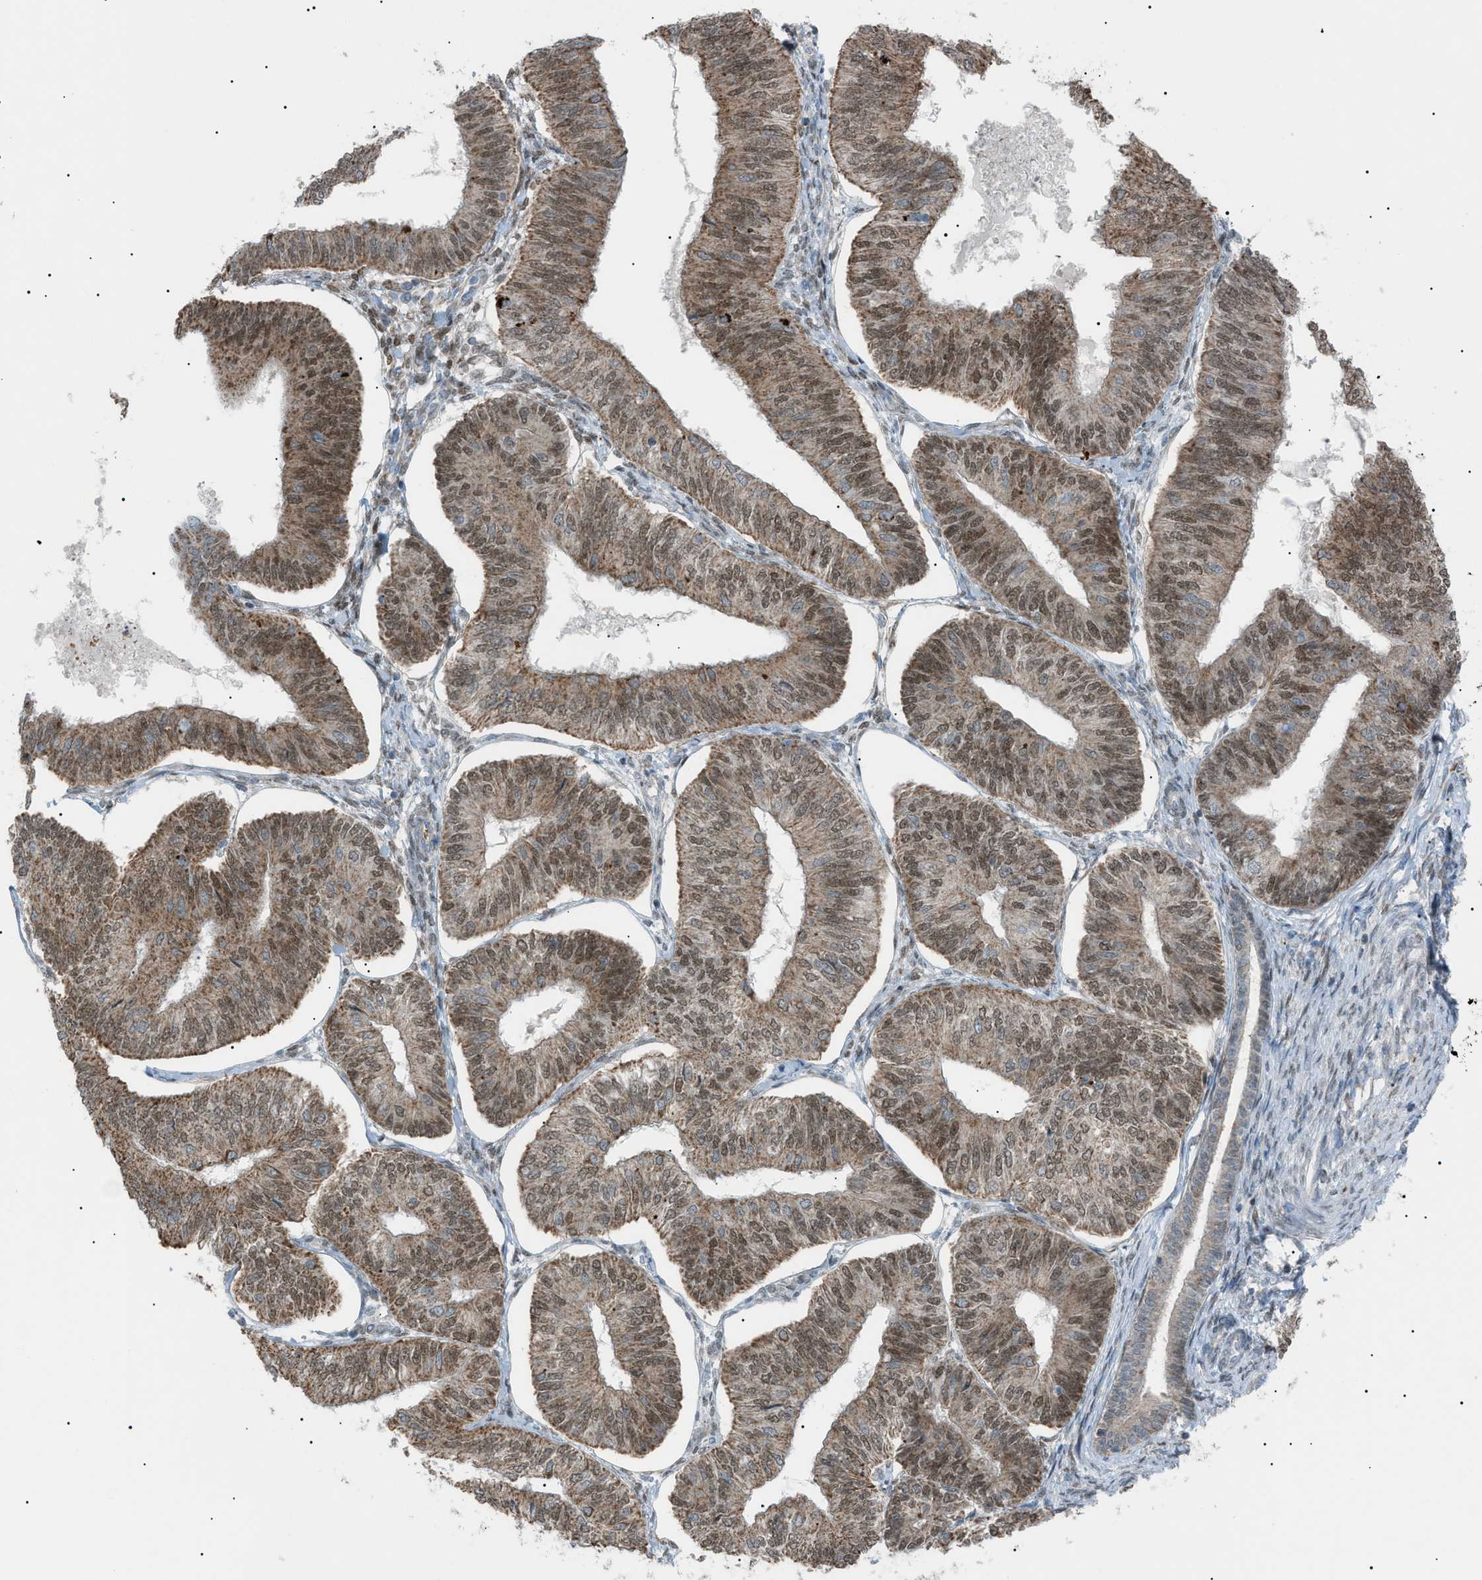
{"staining": {"intensity": "moderate", "quantity": ">75%", "location": "cytoplasmic/membranous,nuclear"}, "tissue": "endometrial cancer", "cell_type": "Tumor cells", "image_type": "cancer", "snomed": [{"axis": "morphology", "description": "Adenocarcinoma, NOS"}, {"axis": "topography", "description": "Endometrium"}], "caption": "DAB immunohistochemical staining of human endometrial cancer (adenocarcinoma) demonstrates moderate cytoplasmic/membranous and nuclear protein expression in approximately >75% of tumor cells.", "gene": "ZNF516", "patient": {"sex": "female", "age": 58}}